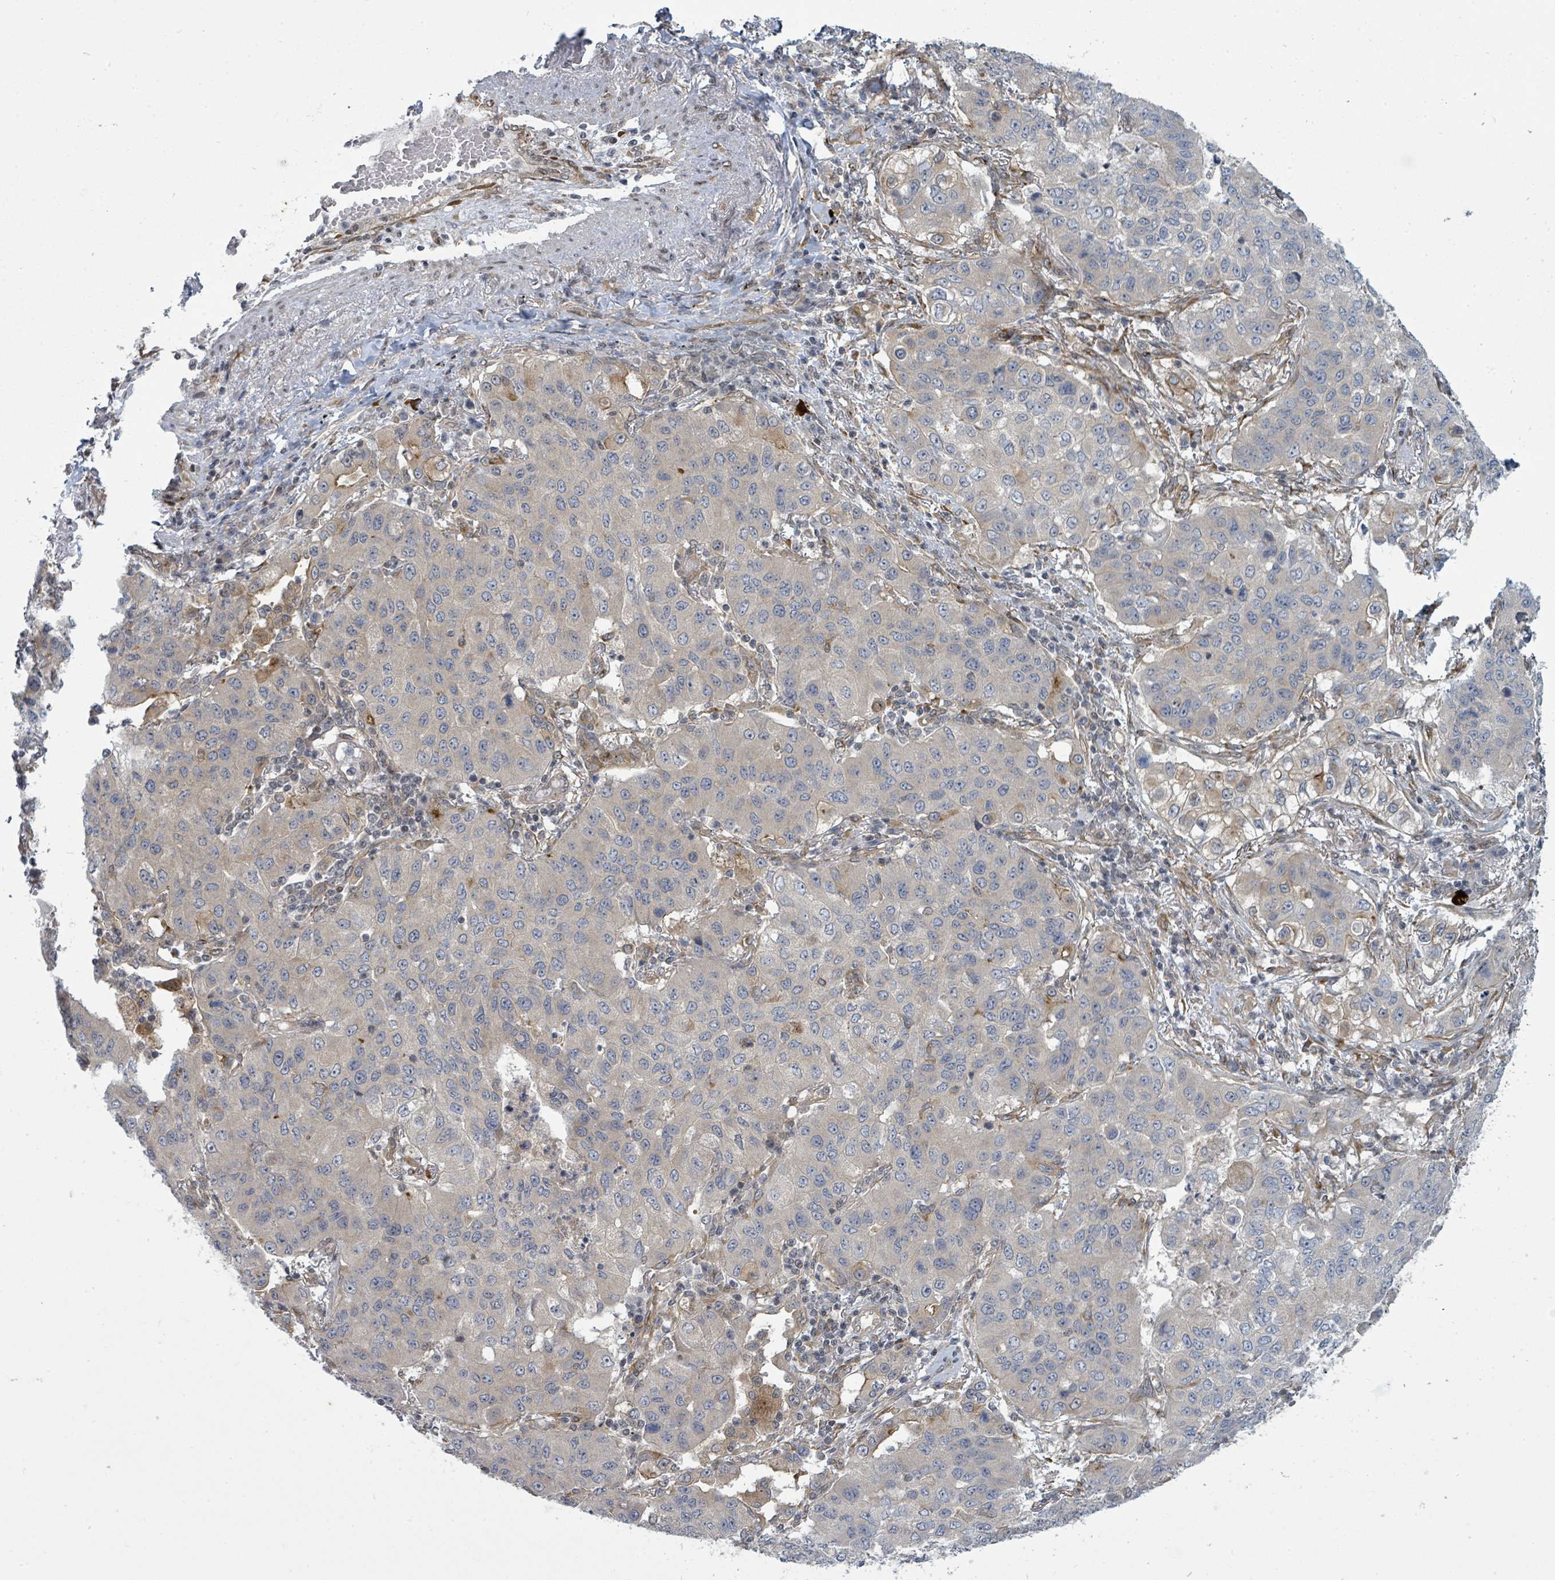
{"staining": {"intensity": "negative", "quantity": "none", "location": "none"}, "tissue": "lung cancer", "cell_type": "Tumor cells", "image_type": "cancer", "snomed": [{"axis": "morphology", "description": "Squamous cell carcinoma, NOS"}, {"axis": "topography", "description": "Lung"}], "caption": "Protein analysis of squamous cell carcinoma (lung) exhibits no significant expression in tumor cells.", "gene": "PSMG2", "patient": {"sex": "male", "age": 74}}